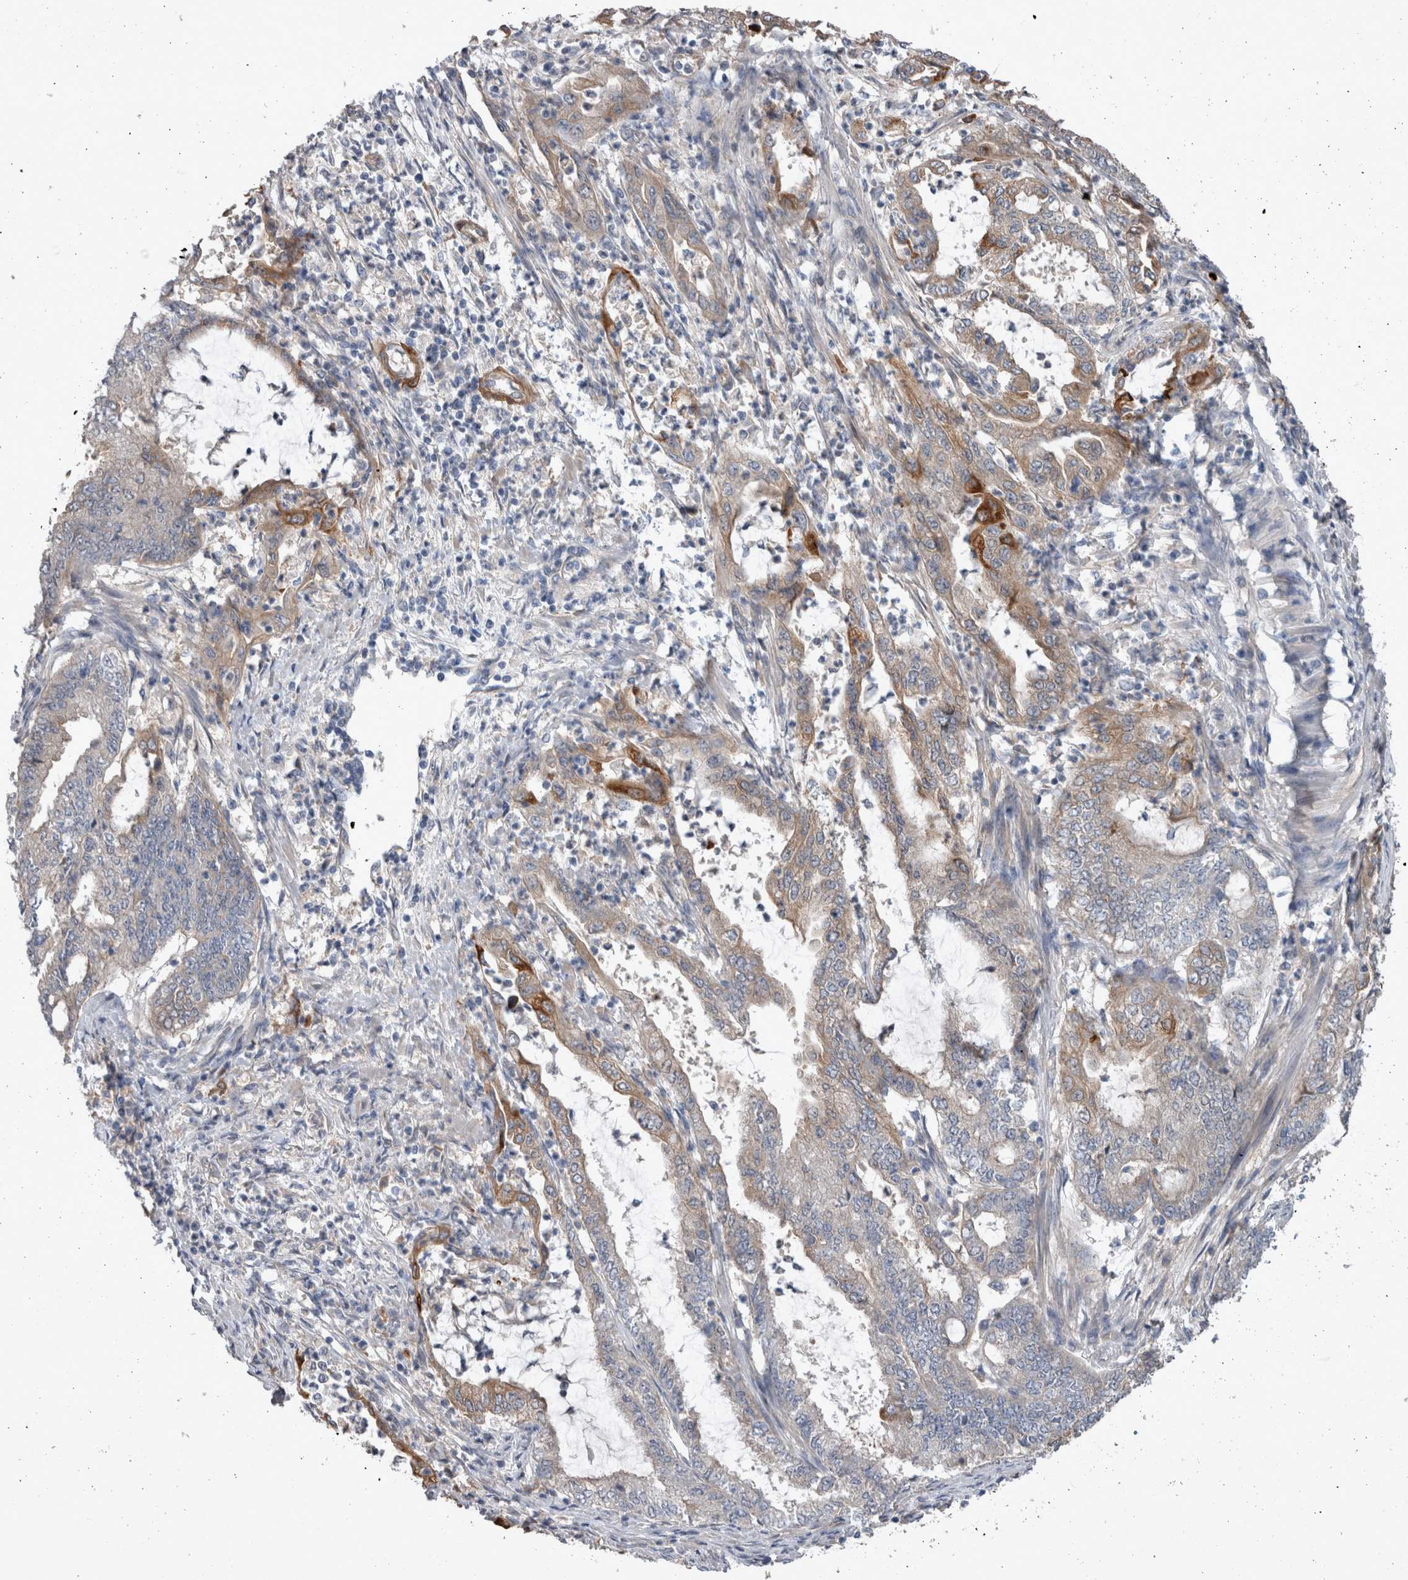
{"staining": {"intensity": "moderate", "quantity": "<25%", "location": "cytoplasmic/membranous"}, "tissue": "endometrial cancer", "cell_type": "Tumor cells", "image_type": "cancer", "snomed": [{"axis": "morphology", "description": "Adenocarcinoma, NOS"}, {"axis": "topography", "description": "Endometrium"}], "caption": "Immunohistochemistry (IHC) staining of adenocarcinoma (endometrial), which shows low levels of moderate cytoplasmic/membranous staining in approximately <25% of tumor cells indicating moderate cytoplasmic/membranous protein expression. The staining was performed using DAB (3,3'-diaminobenzidine) (brown) for protein detection and nuclei were counterstained in hematoxylin (blue).", "gene": "BCAM", "patient": {"sex": "female", "age": 51}}